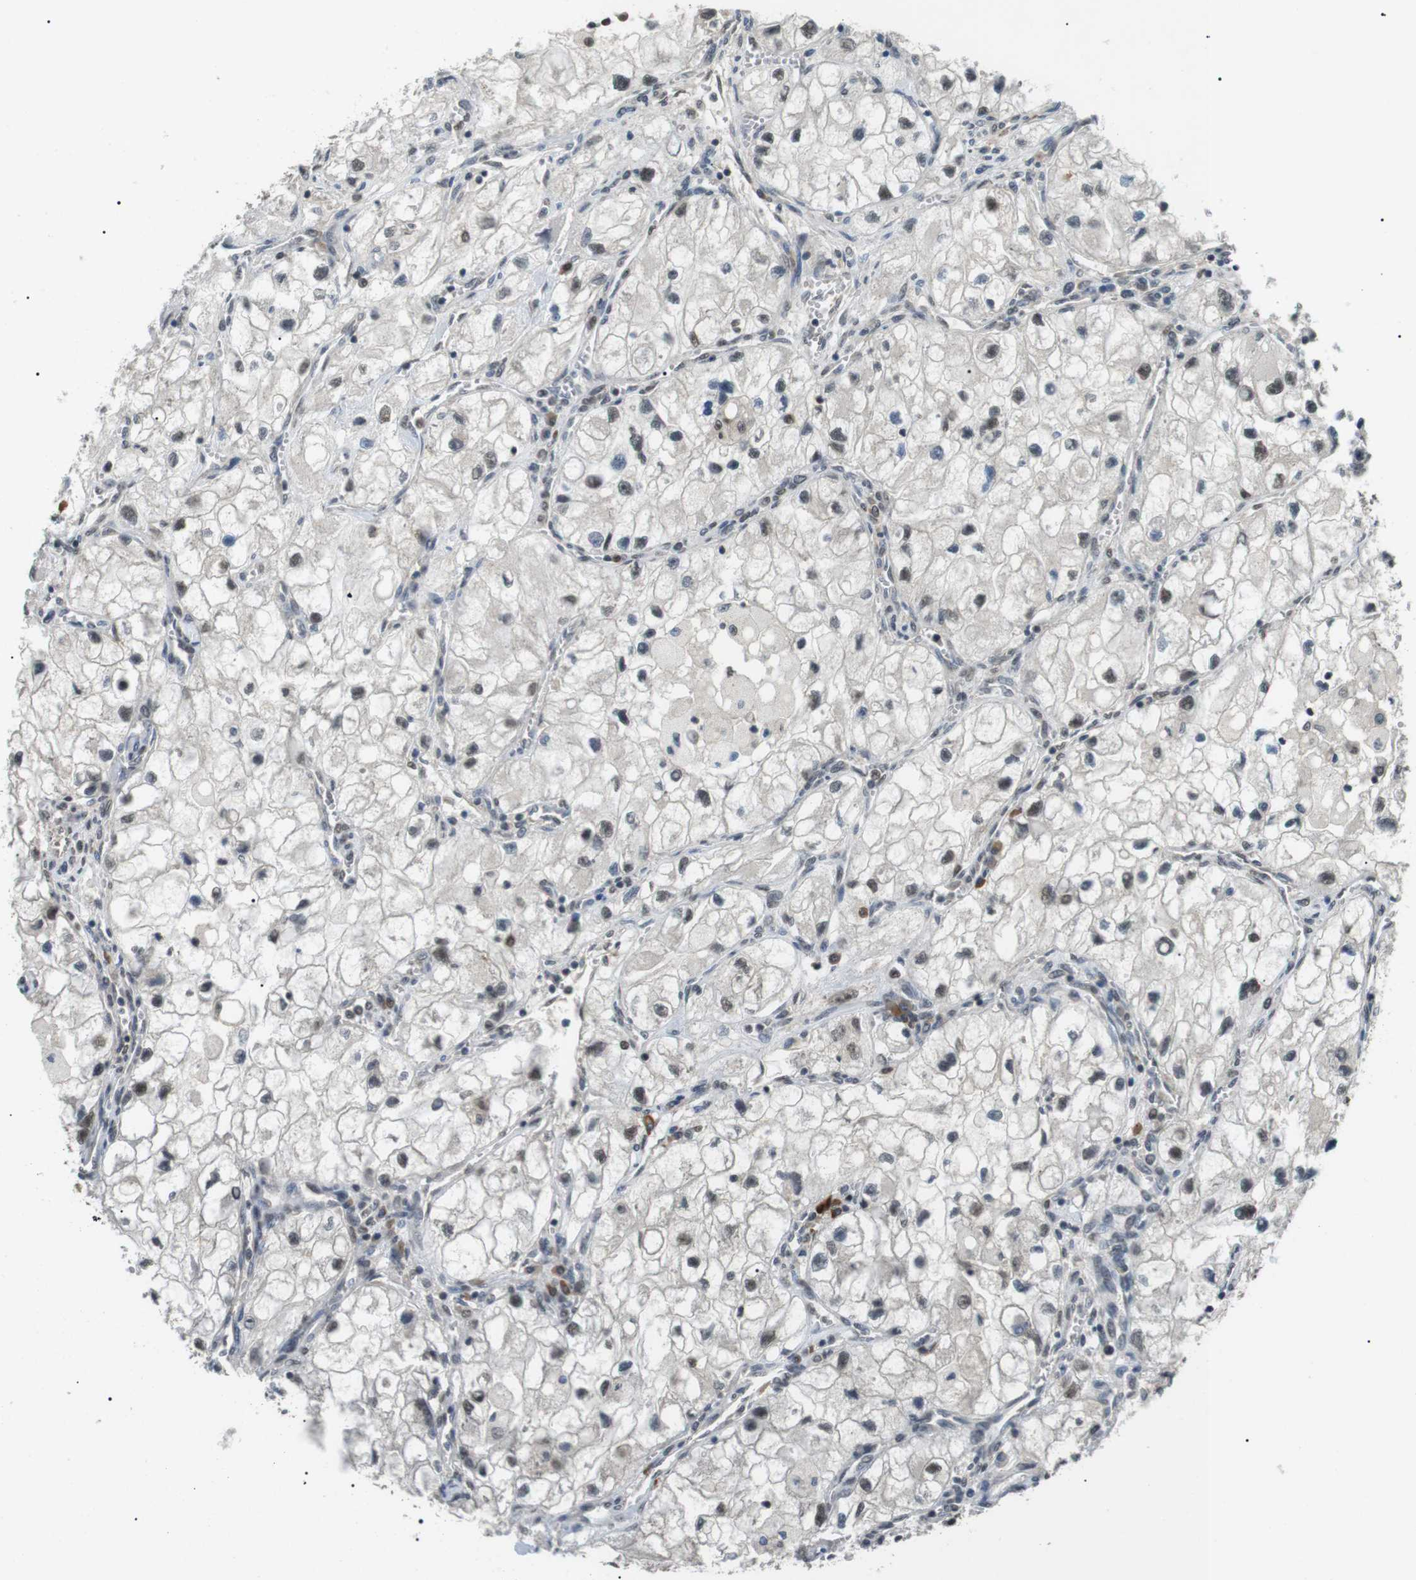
{"staining": {"intensity": "weak", "quantity": "<25%", "location": "nuclear"}, "tissue": "renal cancer", "cell_type": "Tumor cells", "image_type": "cancer", "snomed": [{"axis": "morphology", "description": "Adenocarcinoma, NOS"}, {"axis": "topography", "description": "Kidney"}], "caption": "Immunohistochemistry (IHC) of human renal cancer (adenocarcinoma) shows no staining in tumor cells.", "gene": "ORAI3", "patient": {"sex": "female", "age": 70}}